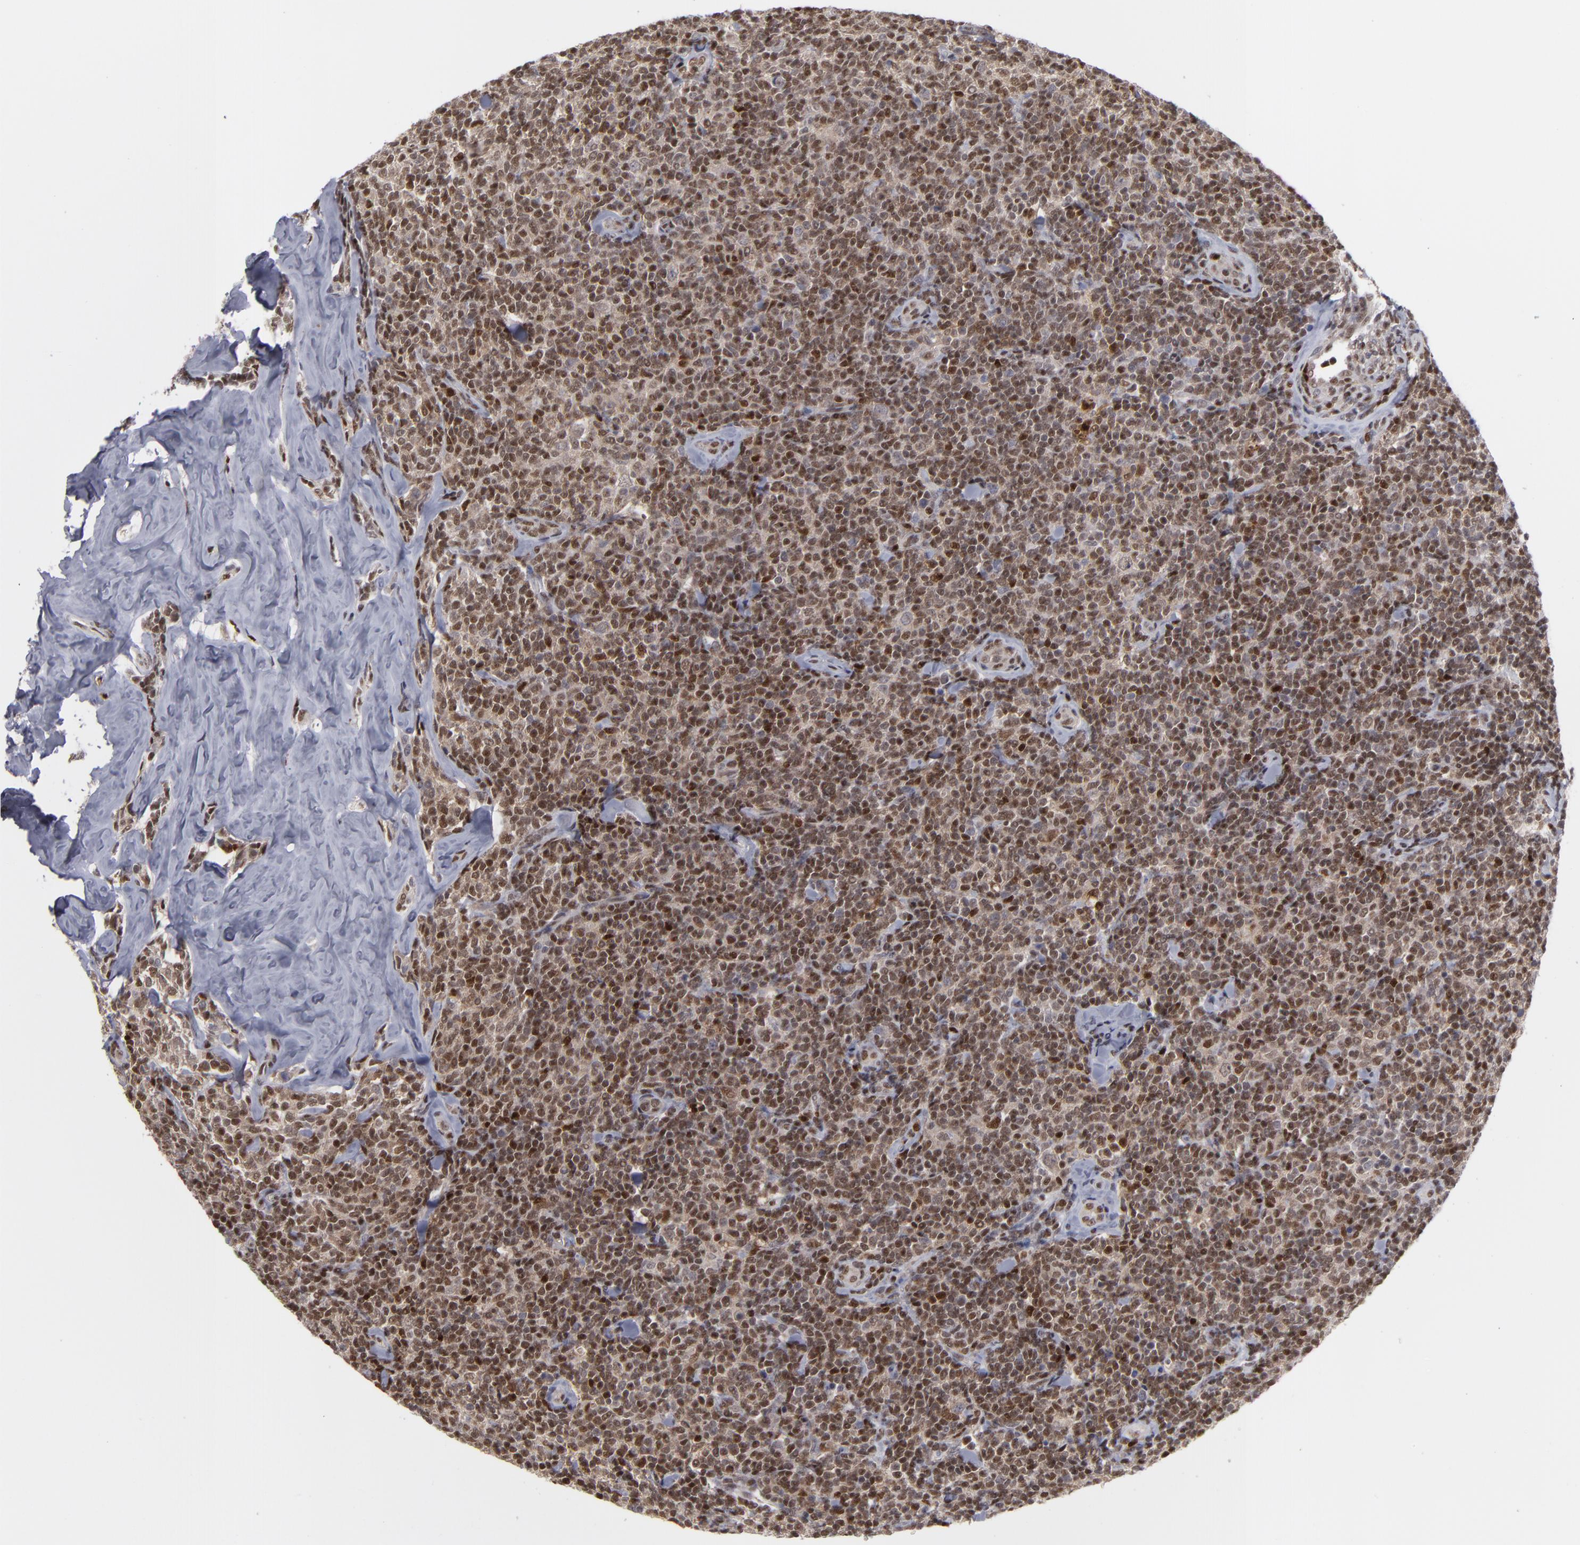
{"staining": {"intensity": "strong", "quantity": "25%-75%", "location": "cytoplasmic/membranous,nuclear"}, "tissue": "lymphoma", "cell_type": "Tumor cells", "image_type": "cancer", "snomed": [{"axis": "morphology", "description": "Malignant lymphoma, non-Hodgkin's type, Low grade"}, {"axis": "topography", "description": "Lymph node"}], "caption": "Immunohistochemistry (IHC) image of lymphoma stained for a protein (brown), which shows high levels of strong cytoplasmic/membranous and nuclear staining in about 25%-75% of tumor cells.", "gene": "GSR", "patient": {"sex": "female", "age": 56}}